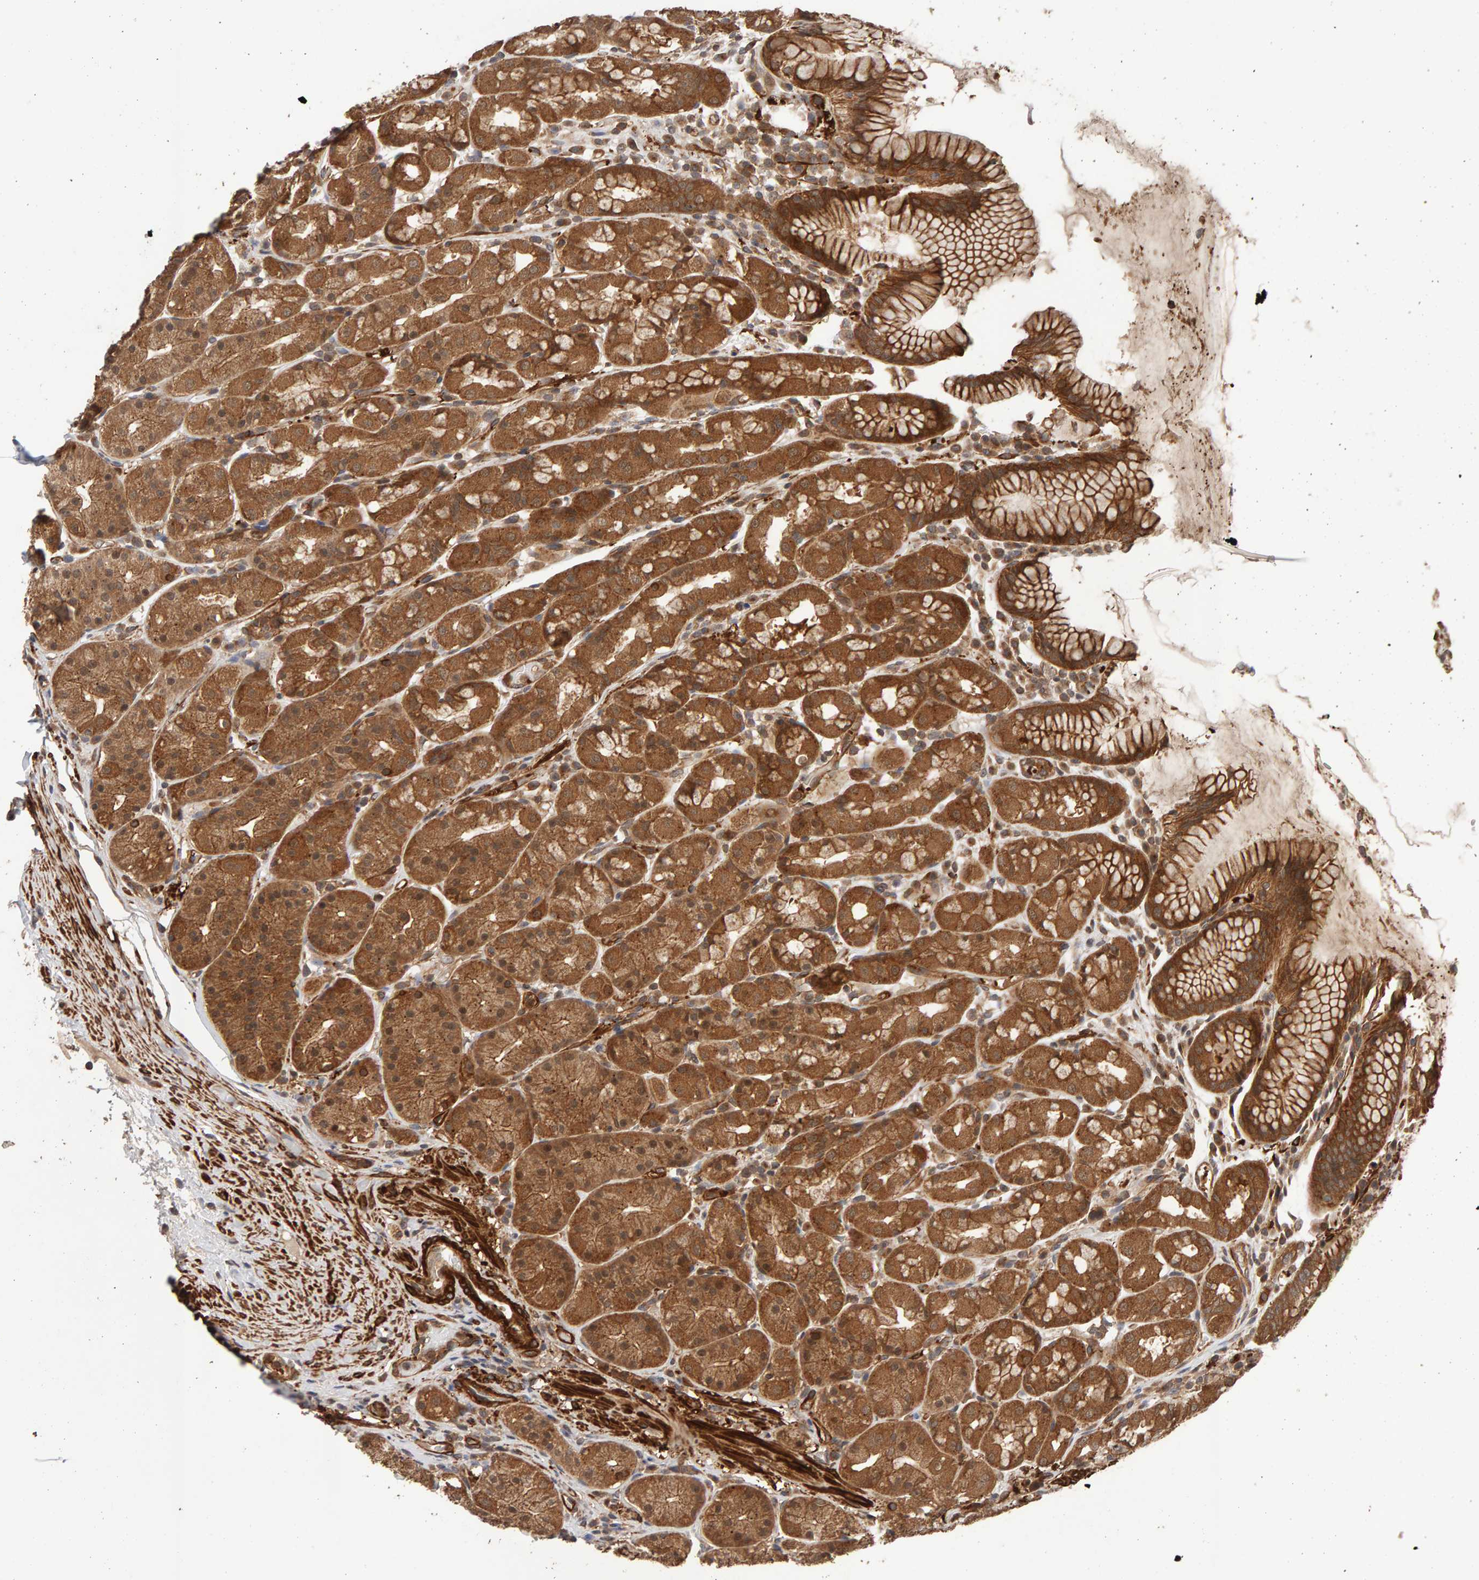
{"staining": {"intensity": "moderate", "quantity": ">75%", "location": "cytoplasmic/membranous"}, "tissue": "stomach", "cell_type": "Glandular cells", "image_type": "normal", "snomed": [{"axis": "morphology", "description": "Normal tissue, NOS"}, {"axis": "topography", "description": "Stomach"}, {"axis": "topography", "description": "Stomach, lower"}], "caption": "Normal stomach was stained to show a protein in brown. There is medium levels of moderate cytoplasmic/membranous staining in about >75% of glandular cells.", "gene": "SYNRG", "patient": {"sex": "female", "age": 56}}